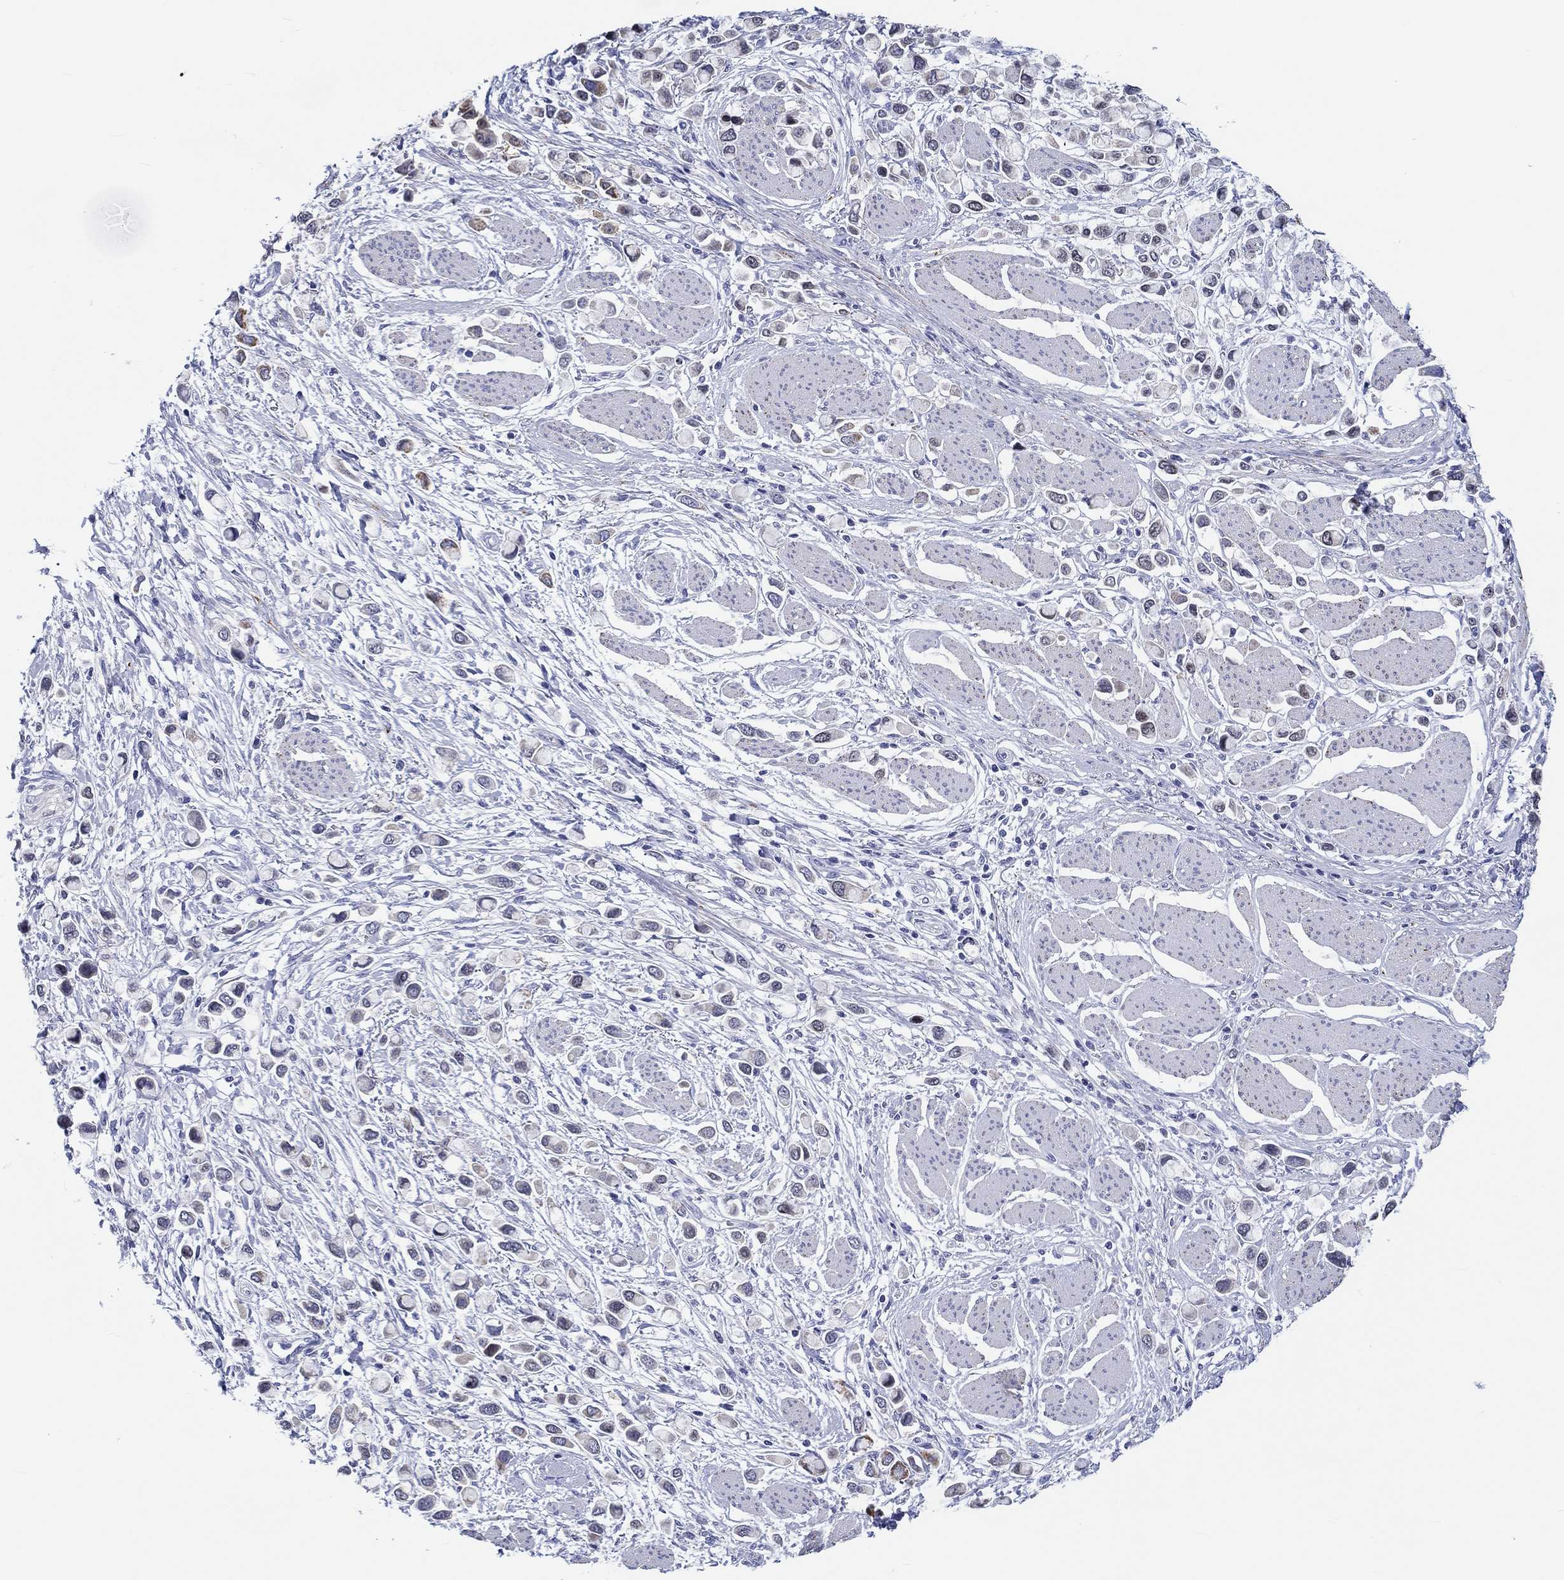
{"staining": {"intensity": "moderate", "quantity": "<25%", "location": "cytoplasmic/membranous"}, "tissue": "stomach cancer", "cell_type": "Tumor cells", "image_type": "cancer", "snomed": [{"axis": "morphology", "description": "Adenocarcinoma, NOS"}, {"axis": "topography", "description": "Stomach"}], "caption": "A brown stain shows moderate cytoplasmic/membranous expression of a protein in human stomach cancer tumor cells.", "gene": "H1-1", "patient": {"sex": "female", "age": 81}}